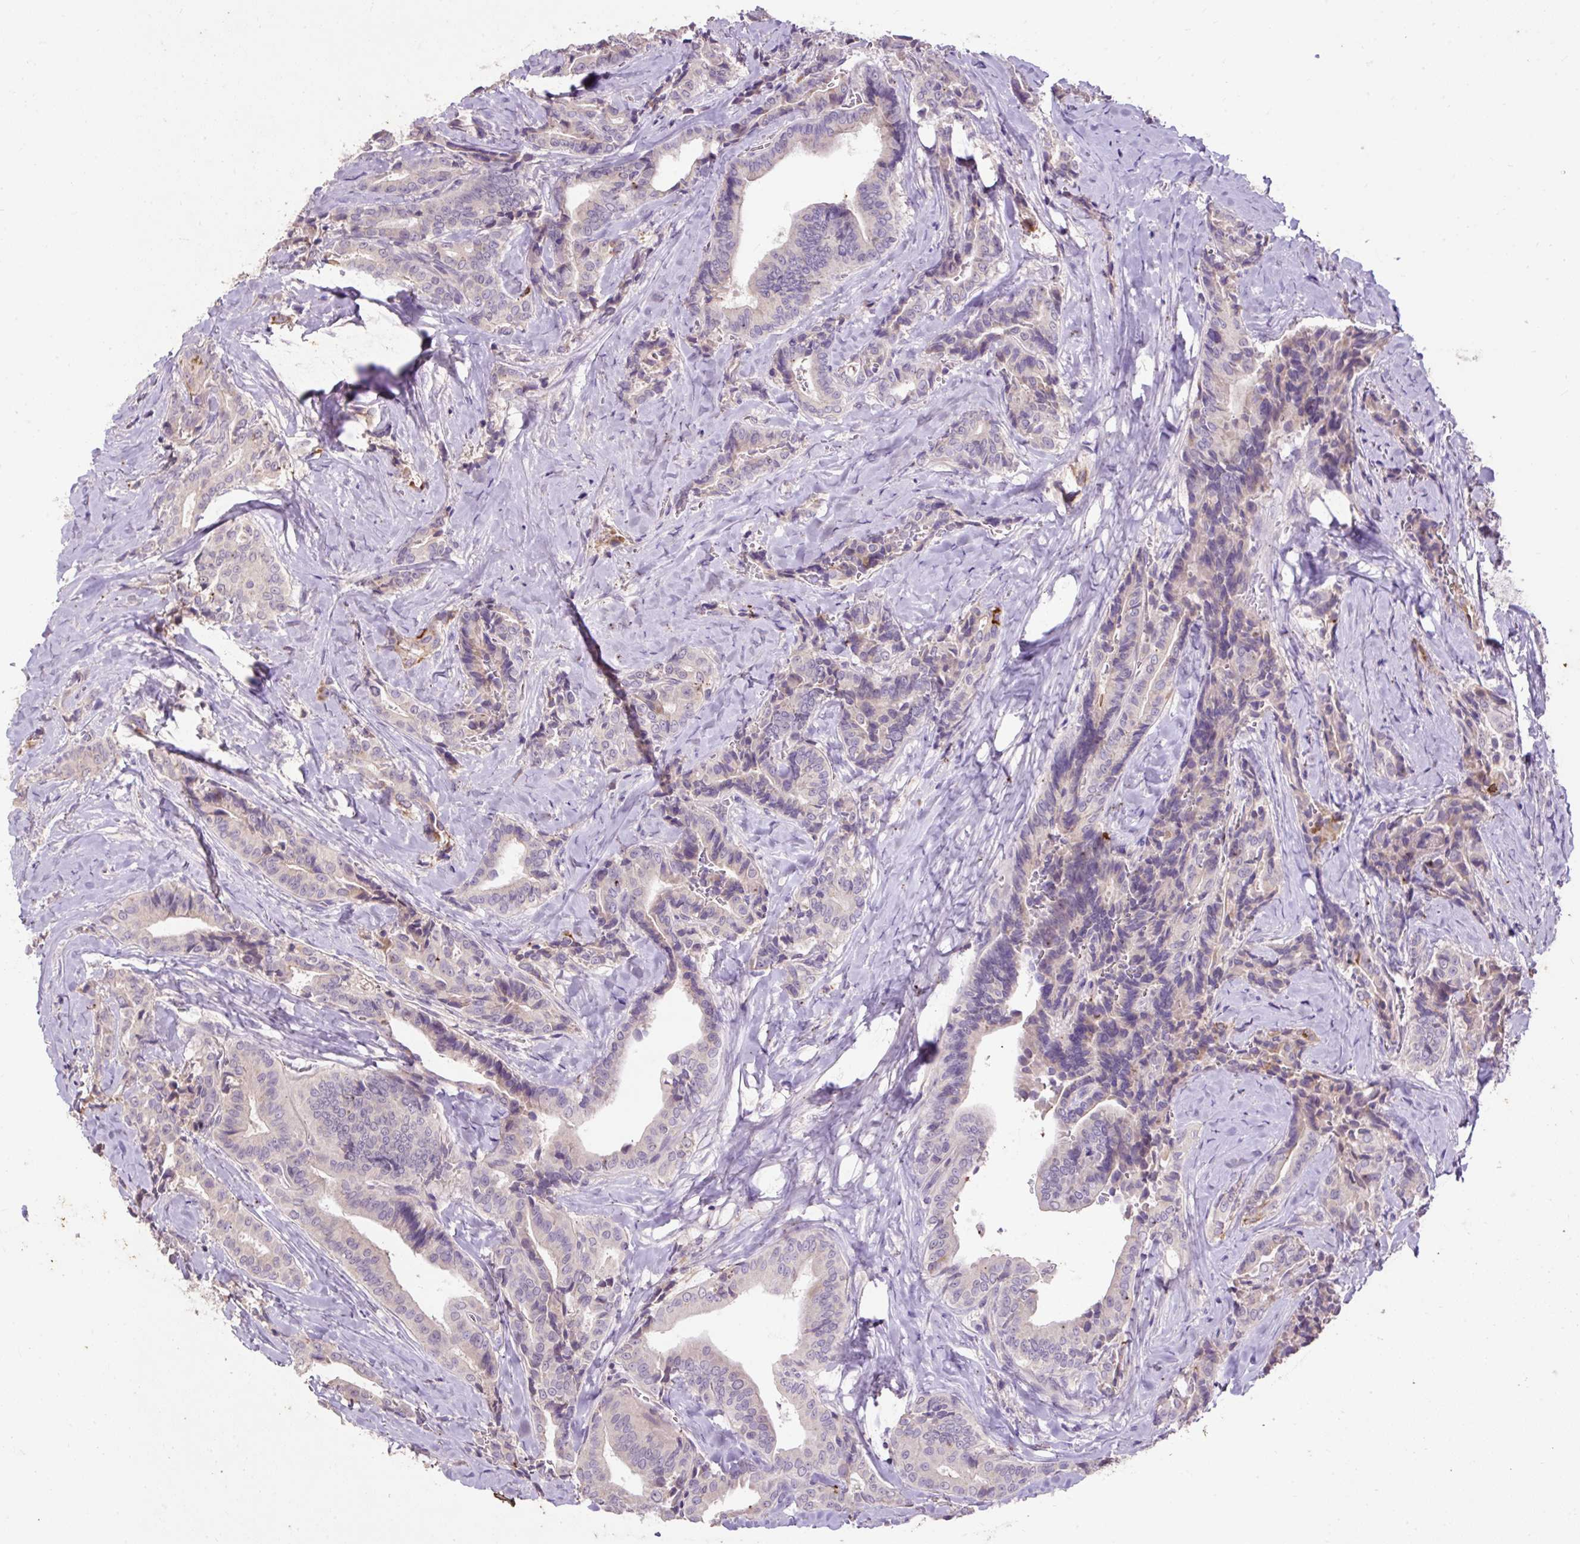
{"staining": {"intensity": "negative", "quantity": "none", "location": "none"}, "tissue": "thyroid cancer", "cell_type": "Tumor cells", "image_type": "cancer", "snomed": [{"axis": "morphology", "description": "Papillary adenocarcinoma, NOS"}, {"axis": "topography", "description": "Thyroid gland"}], "caption": "Immunohistochemistry of papillary adenocarcinoma (thyroid) shows no positivity in tumor cells. (DAB immunohistochemistry (IHC) visualized using brightfield microscopy, high magnification).", "gene": "LRTM2", "patient": {"sex": "male", "age": 61}}